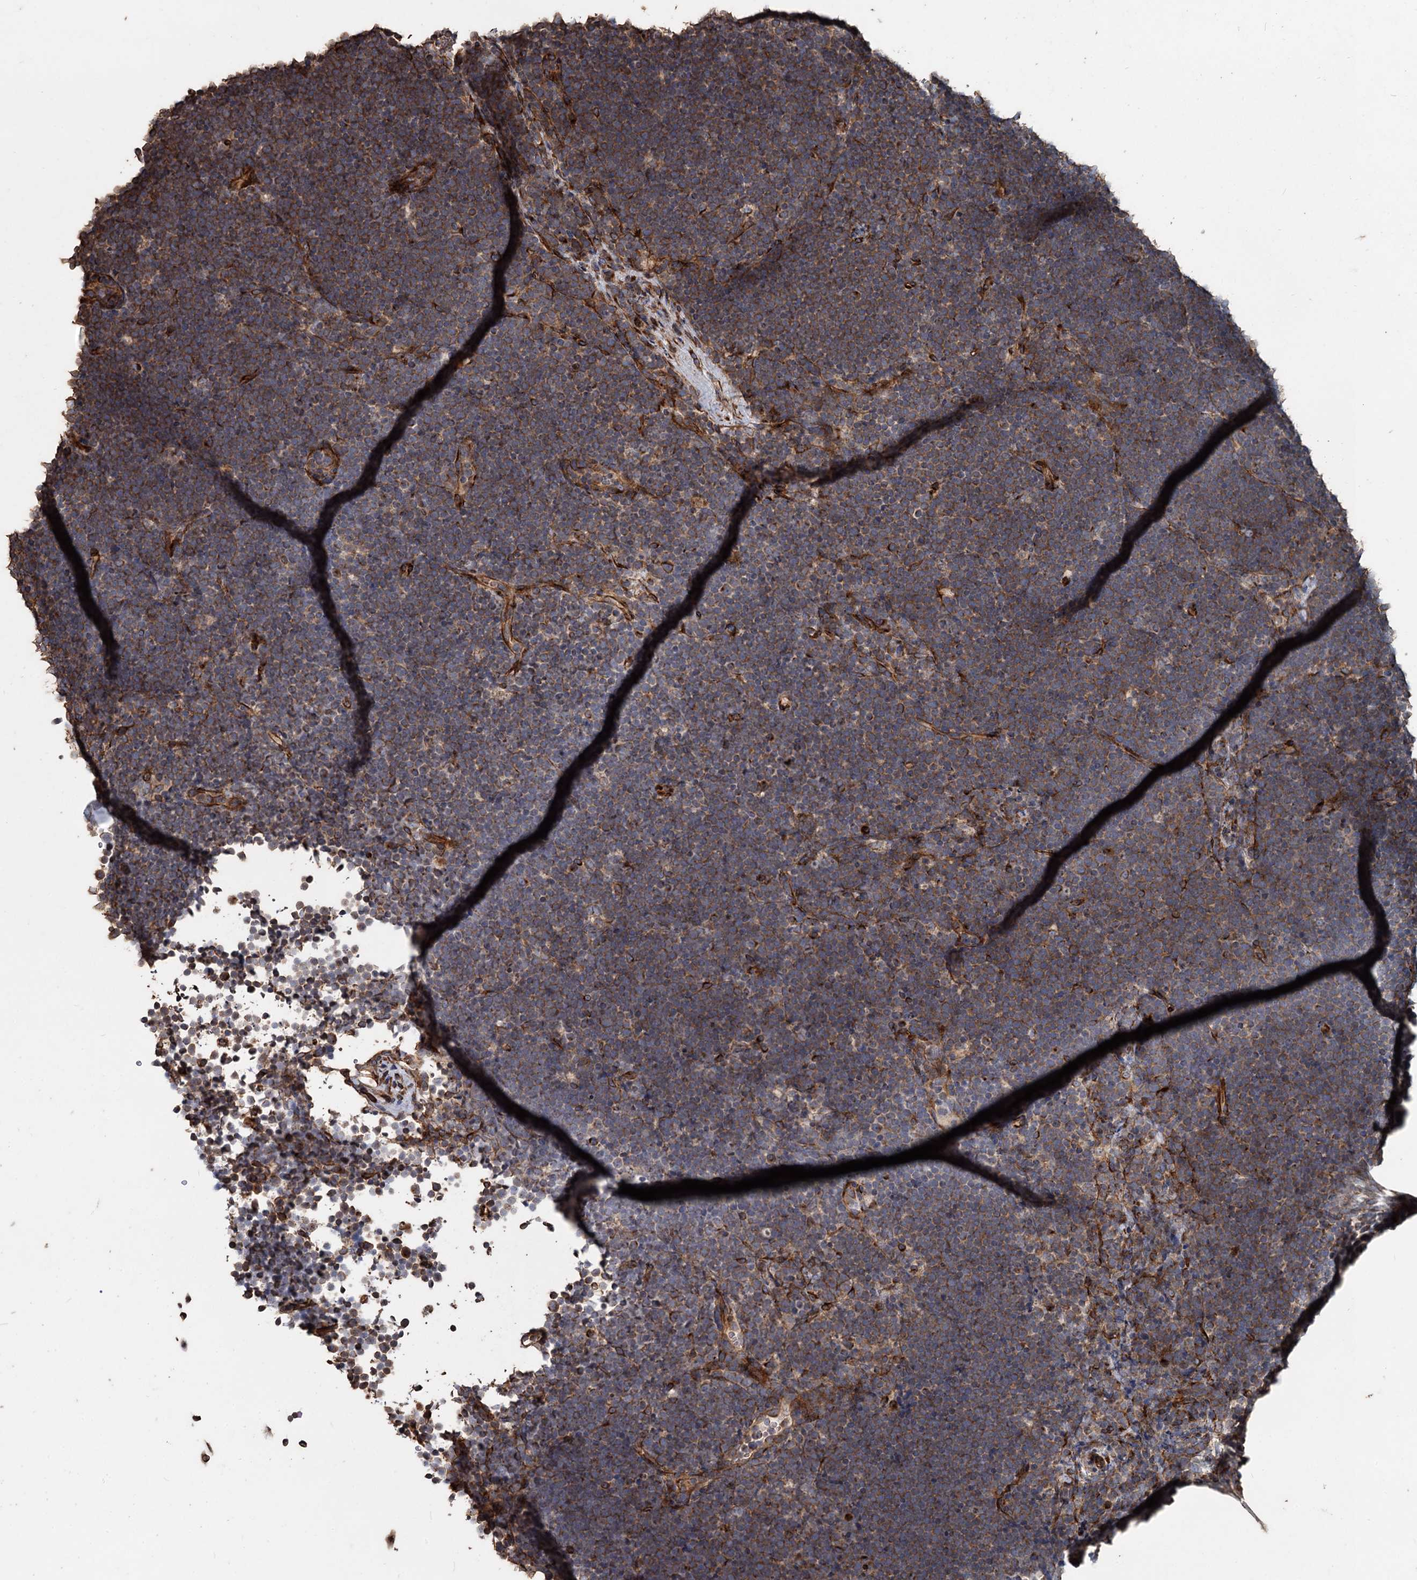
{"staining": {"intensity": "moderate", "quantity": ">75%", "location": "cytoplasmic/membranous"}, "tissue": "lymphoma", "cell_type": "Tumor cells", "image_type": "cancer", "snomed": [{"axis": "morphology", "description": "Malignant lymphoma, non-Hodgkin's type, High grade"}, {"axis": "topography", "description": "Lymph node"}], "caption": "Protein expression analysis of high-grade malignant lymphoma, non-Hodgkin's type exhibits moderate cytoplasmic/membranous expression in approximately >75% of tumor cells.", "gene": "DEPDC4", "patient": {"sex": "male", "age": 13}}